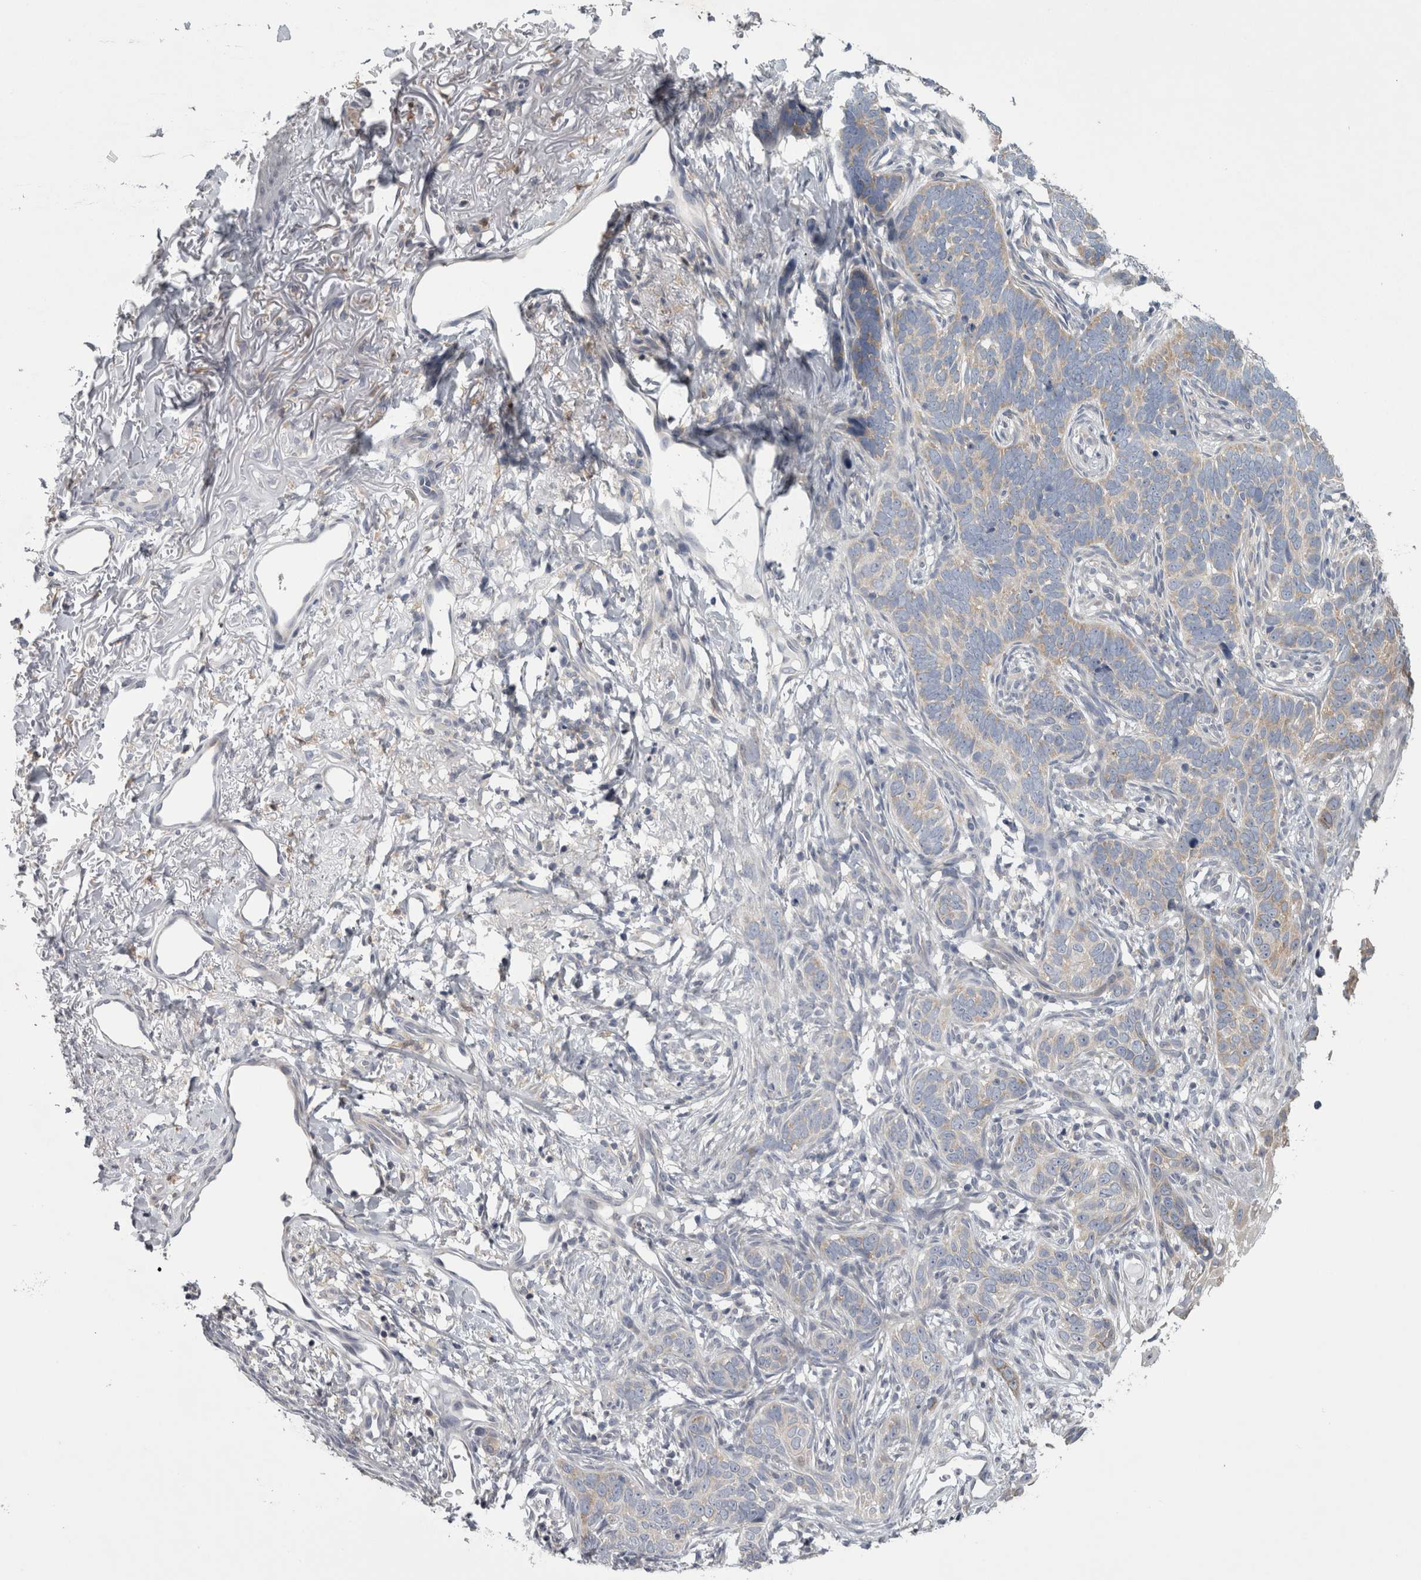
{"staining": {"intensity": "weak", "quantity": "25%-75%", "location": "cytoplasmic/membranous"}, "tissue": "skin cancer", "cell_type": "Tumor cells", "image_type": "cancer", "snomed": [{"axis": "morphology", "description": "Normal tissue, NOS"}, {"axis": "morphology", "description": "Basal cell carcinoma"}, {"axis": "topography", "description": "Skin"}], "caption": "This photomicrograph reveals skin cancer (basal cell carcinoma) stained with immunohistochemistry (IHC) to label a protein in brown. The cytoplasmic/membranous of tumor cells show weak positivity for the protein. Nuclei are counter-stained blue.", "gene": "PRRC2C", "patient": {"sex": "male", "age": 77}}